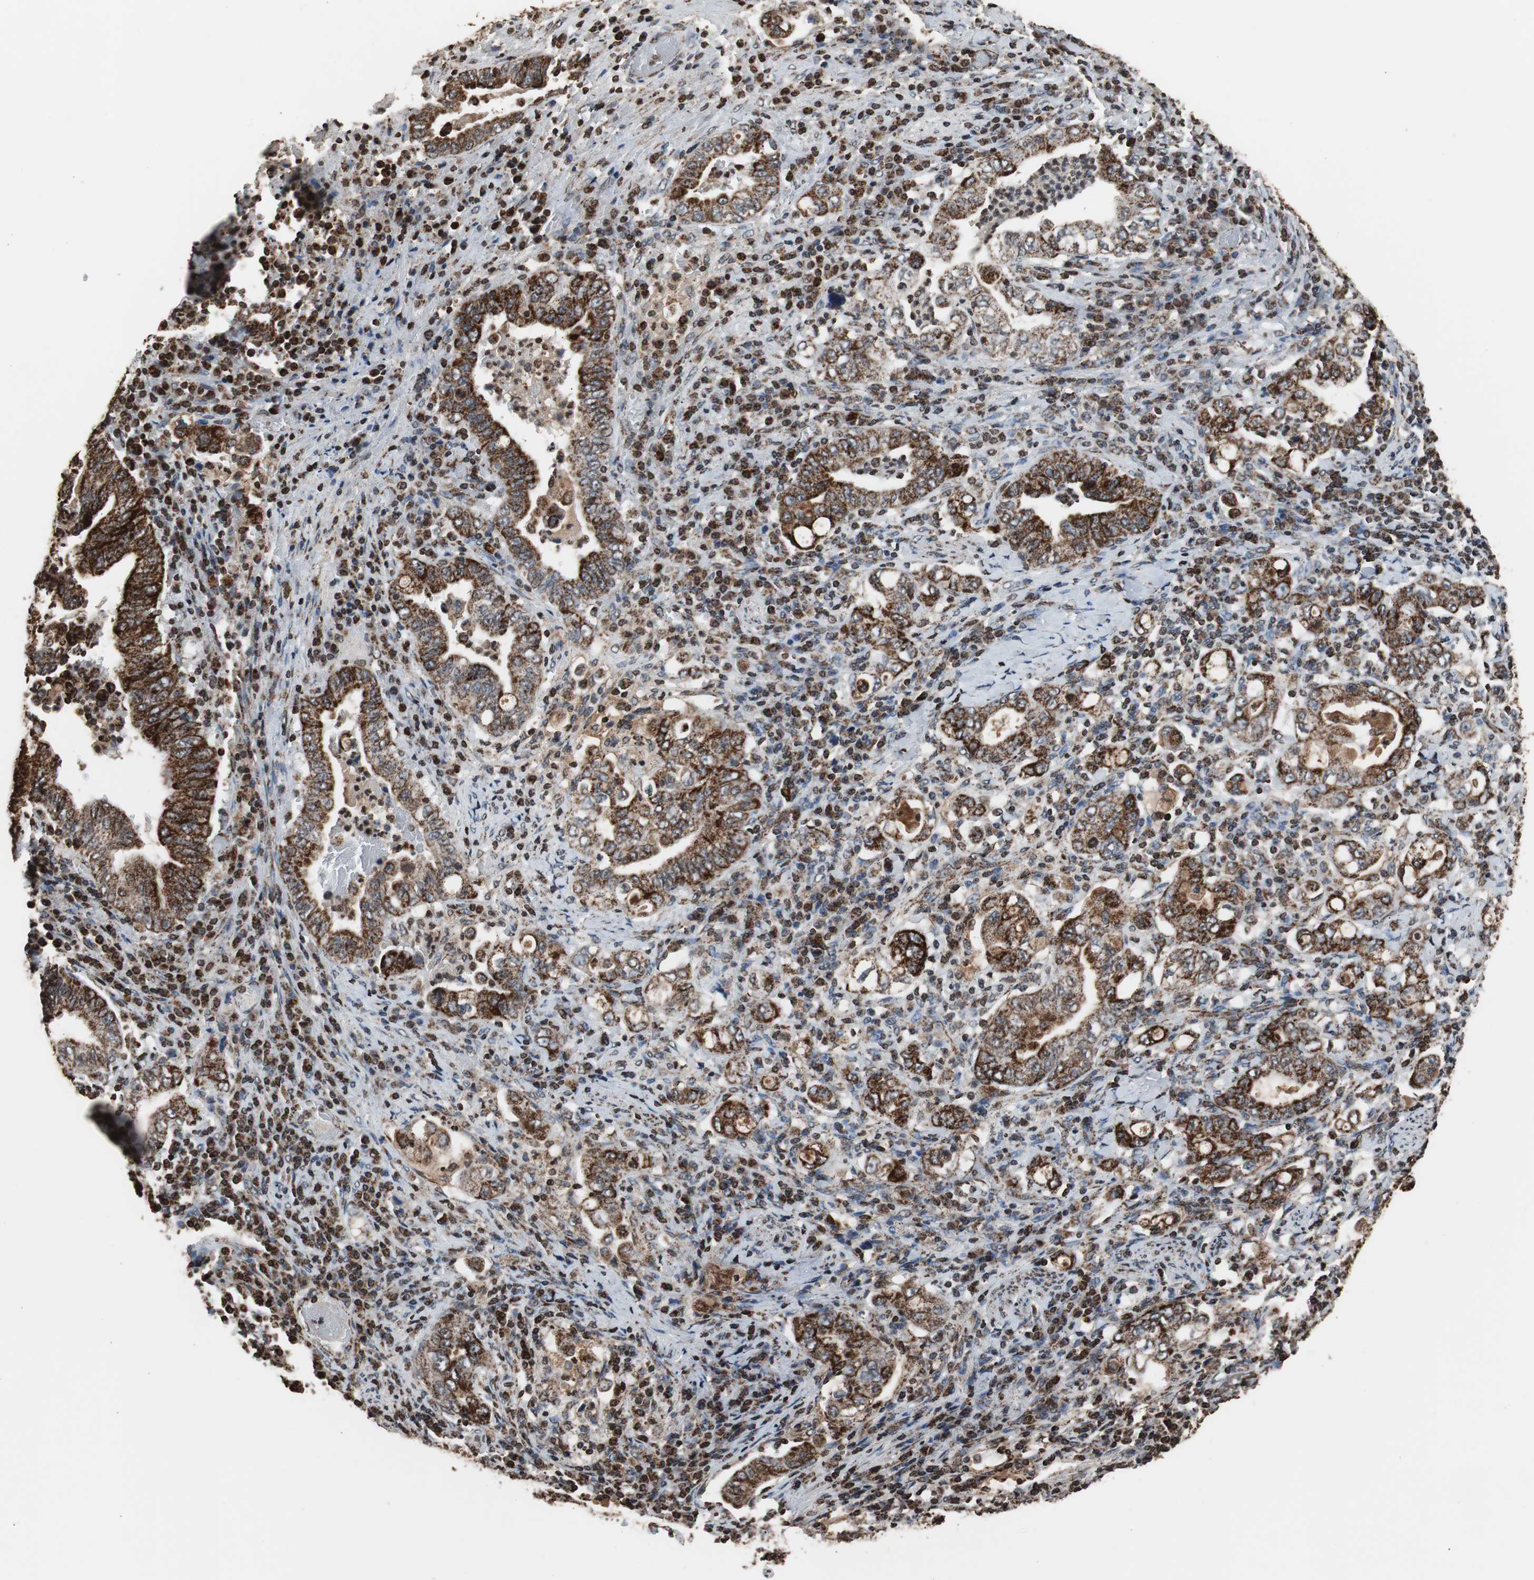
{"staining": {"intensity": "strong", "quantity": ">75%", "location": "cytoplasmic/membranous"}, "tissue": "stomach cancer", "cell_type": "Tumor cells", "image_type": "cancer", "snomed": [{"axis": "morphology", "description": "Normal tissue, NOS"}, {"axis": "morphology", "description": "Adenocarcinoma, NOS"}, {"axis": "topography", "description": "Esophagus"}, {"axis": "topography", "description": "Stomach, upper"}, {"axis": "topography", "description": "Peripheral nerve tissue"}], "caption": "DAB (3,3'-diaminobenzidine) immunohistochemical staining of human stomach cancer reveals strong cytoplasmic/membranous protein expression in approximately >75% of tumor cells.", "gene": "HSPA9", "patient": {"sex": "male", "age": 62}}